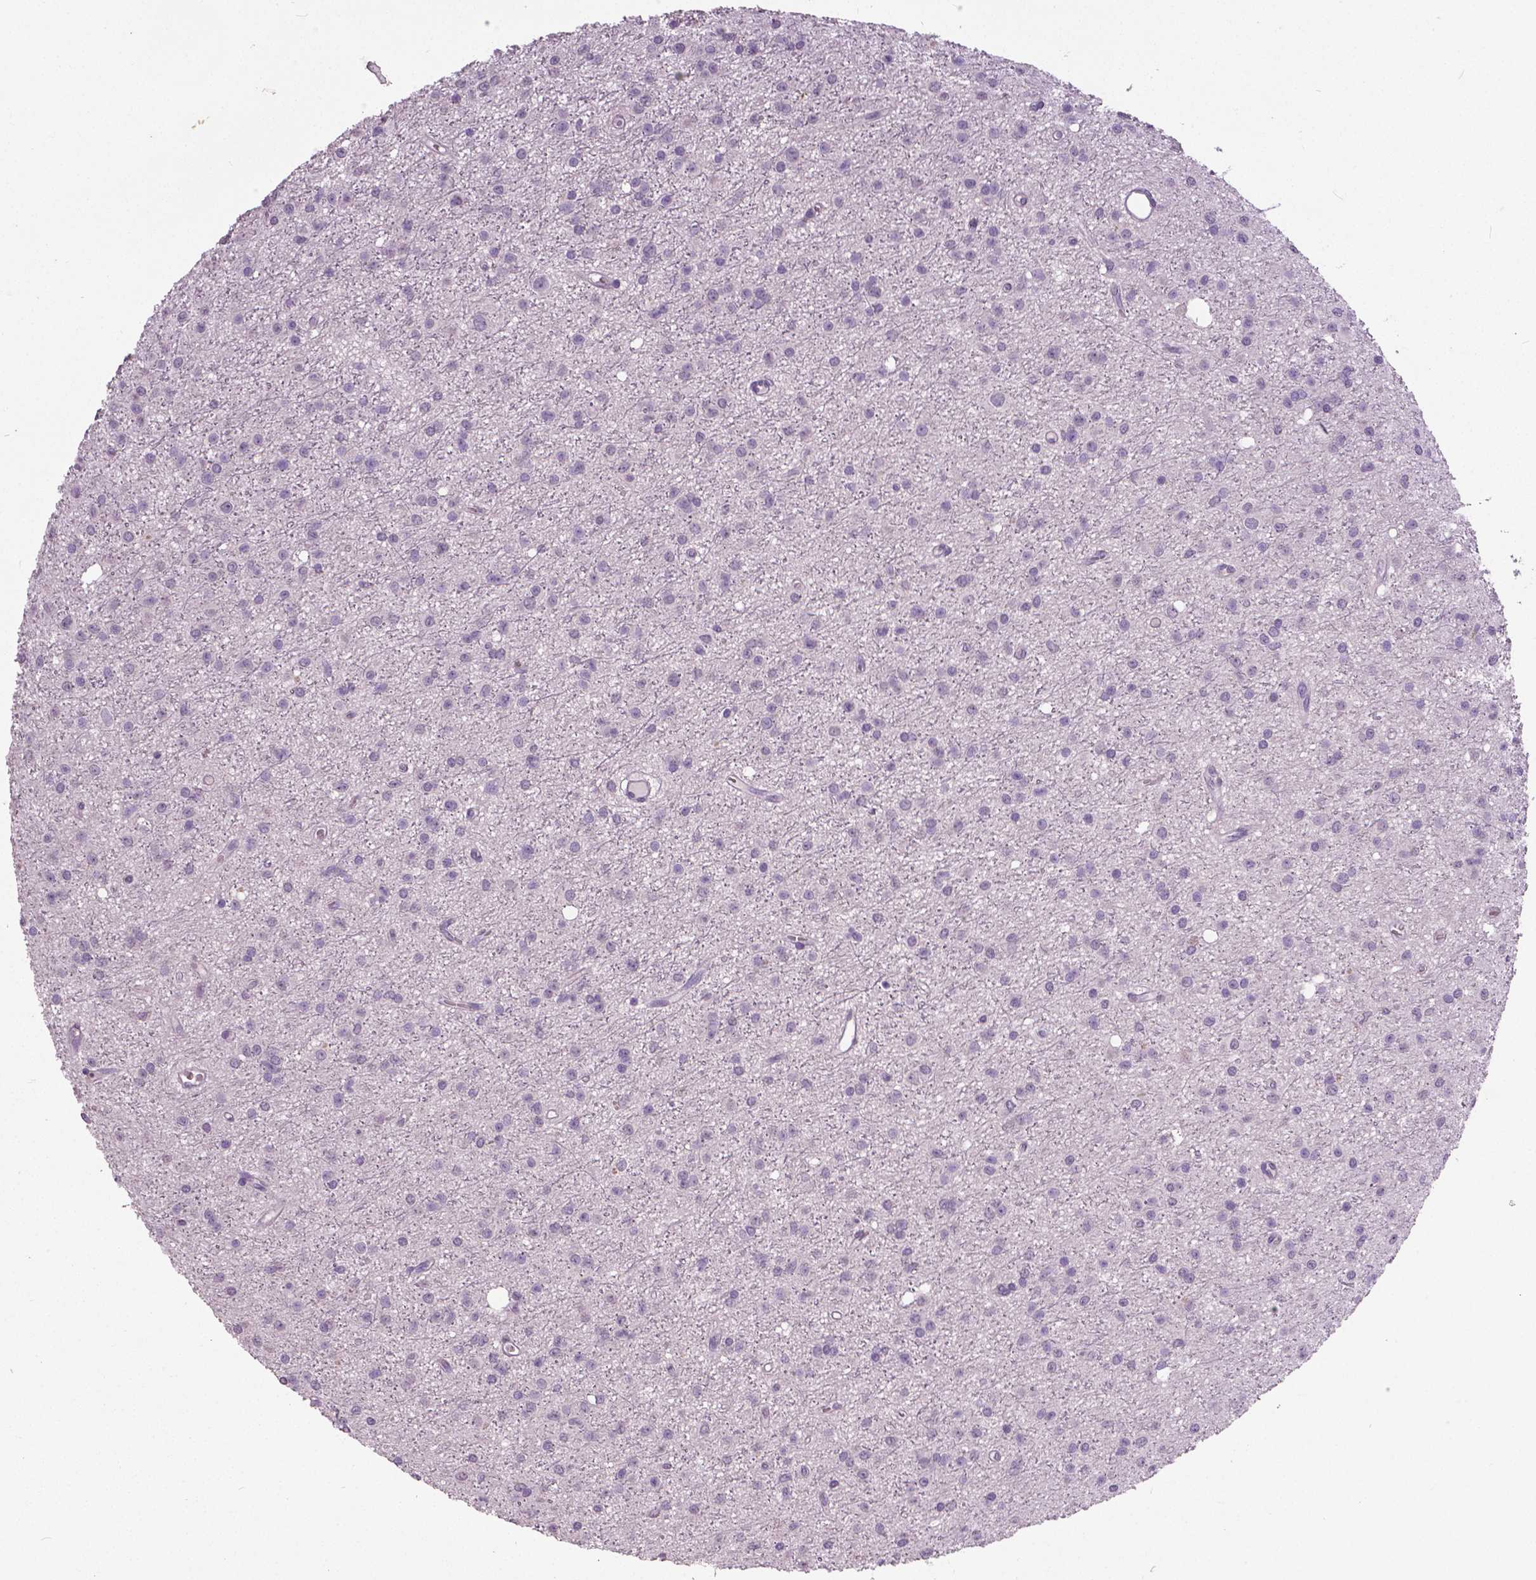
{"staining": {"intensity": "negative", "quantity": "none", "location": "none"}, "tissue": "glioma", "cell_type": "Tumor cells", "image_type": "cancer", "snomed": [{"axis": "morphology", "description": "Glioma, malignant, Low grade"}, {"axis": "topography", "description": "Brain"}], "caption": "Glioma was stained to show a protein in brown. There is no significant positivity in tumor cells. Nuclei are stained in blue.", "gene": "FOXA1", "patient": {"sex": "male", "age": 27}}